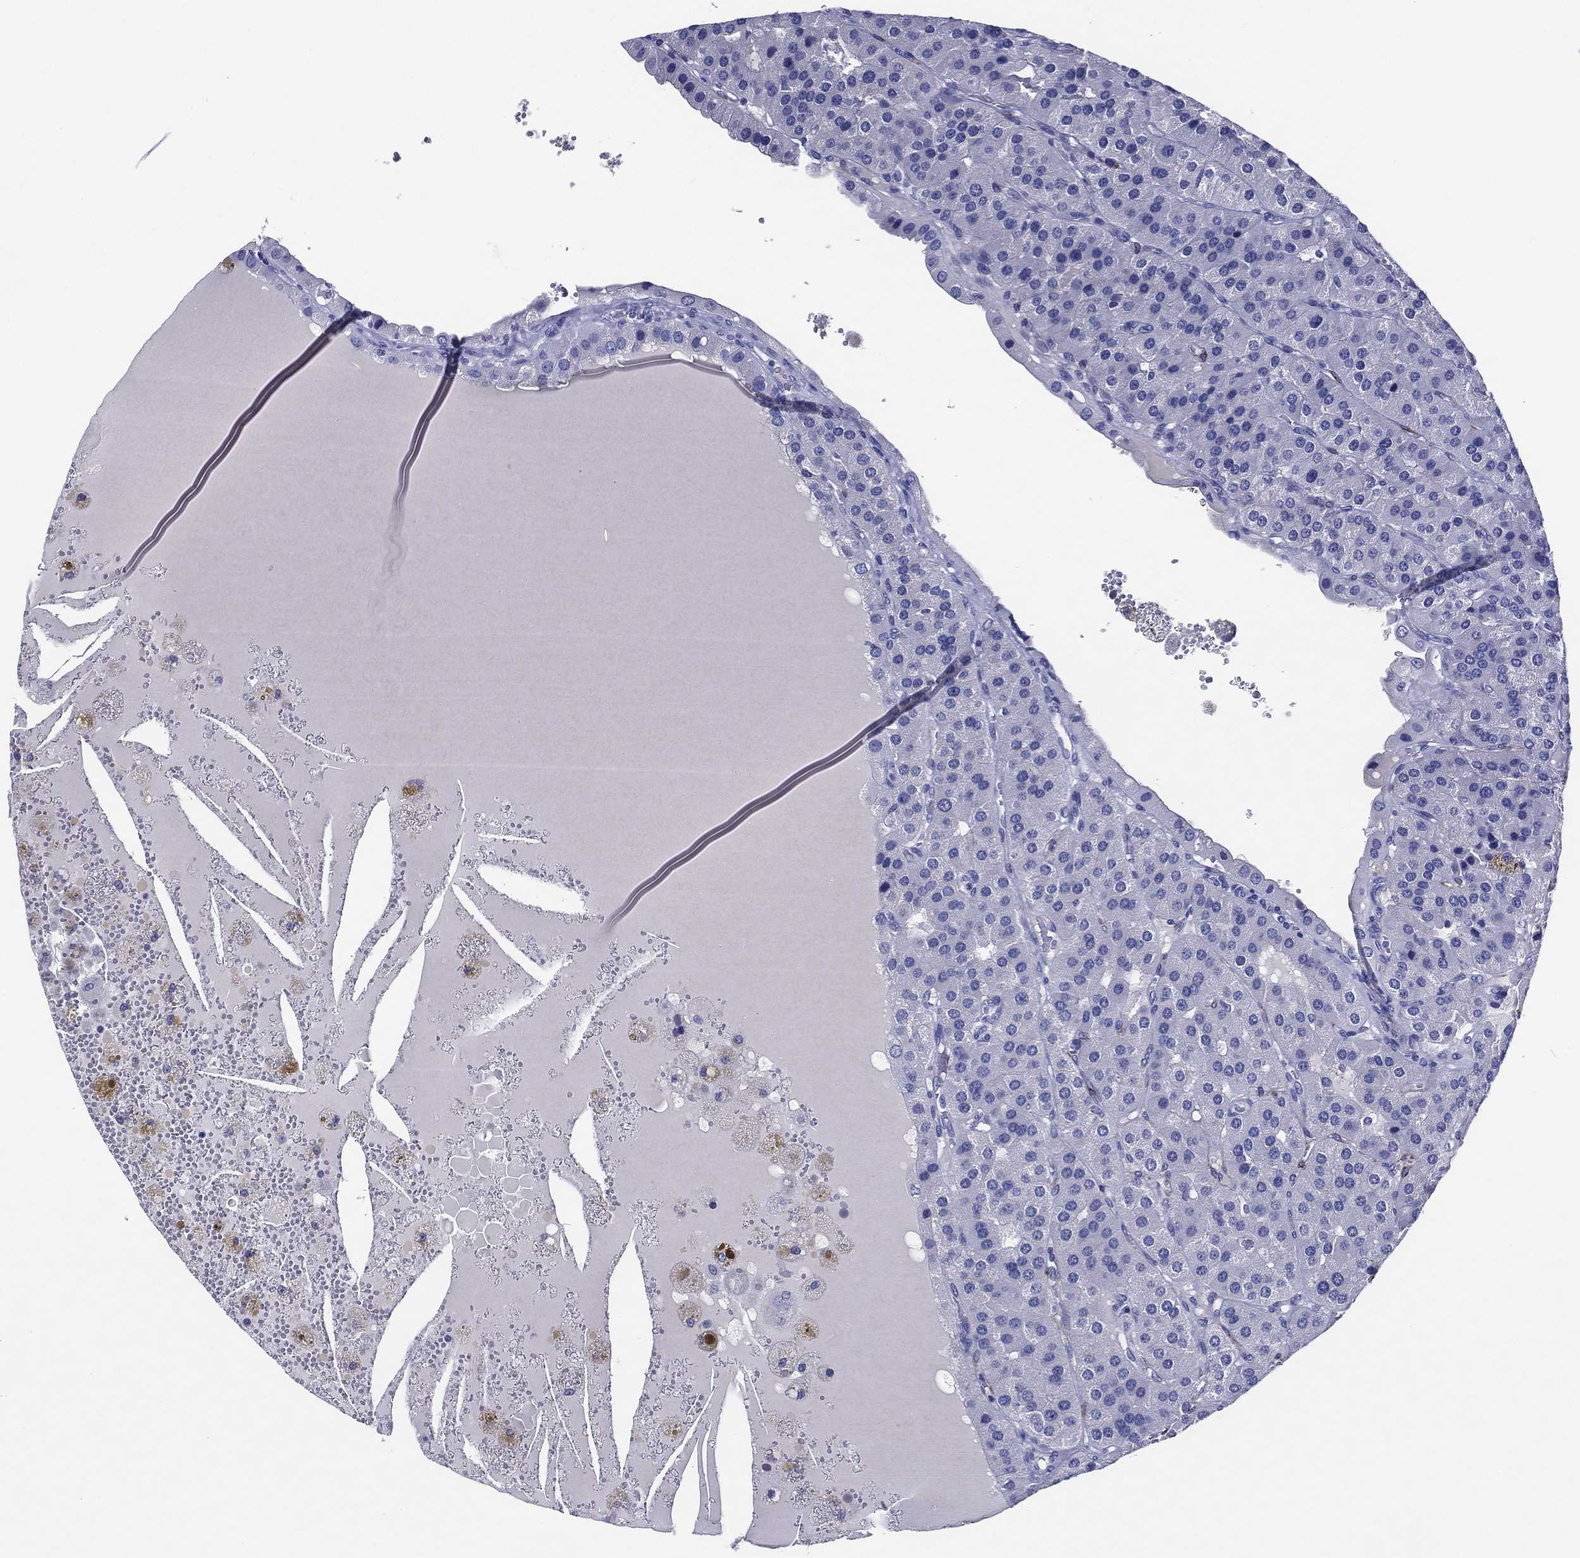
{"staining": {"intensity": "negative", "quantity": "none", "location": "none"}, "tissue": "parathyroid gland", "cell_type": "Glandular cells", "image_type": "normal", "snomed": [{"axis": "morphology", "description": "Normal tissue, NOS"}, {"axis": "morphology", "description": "Adenoma, NOS"}, {"axis": "topography", "description": "Parathyroid gland"}], "caption": "This is an IHC image of benign parathyroid gland. There is no staining in glandular cells.", "gene": "ACE2", "patient": {"sex": "female", "age": 86}}